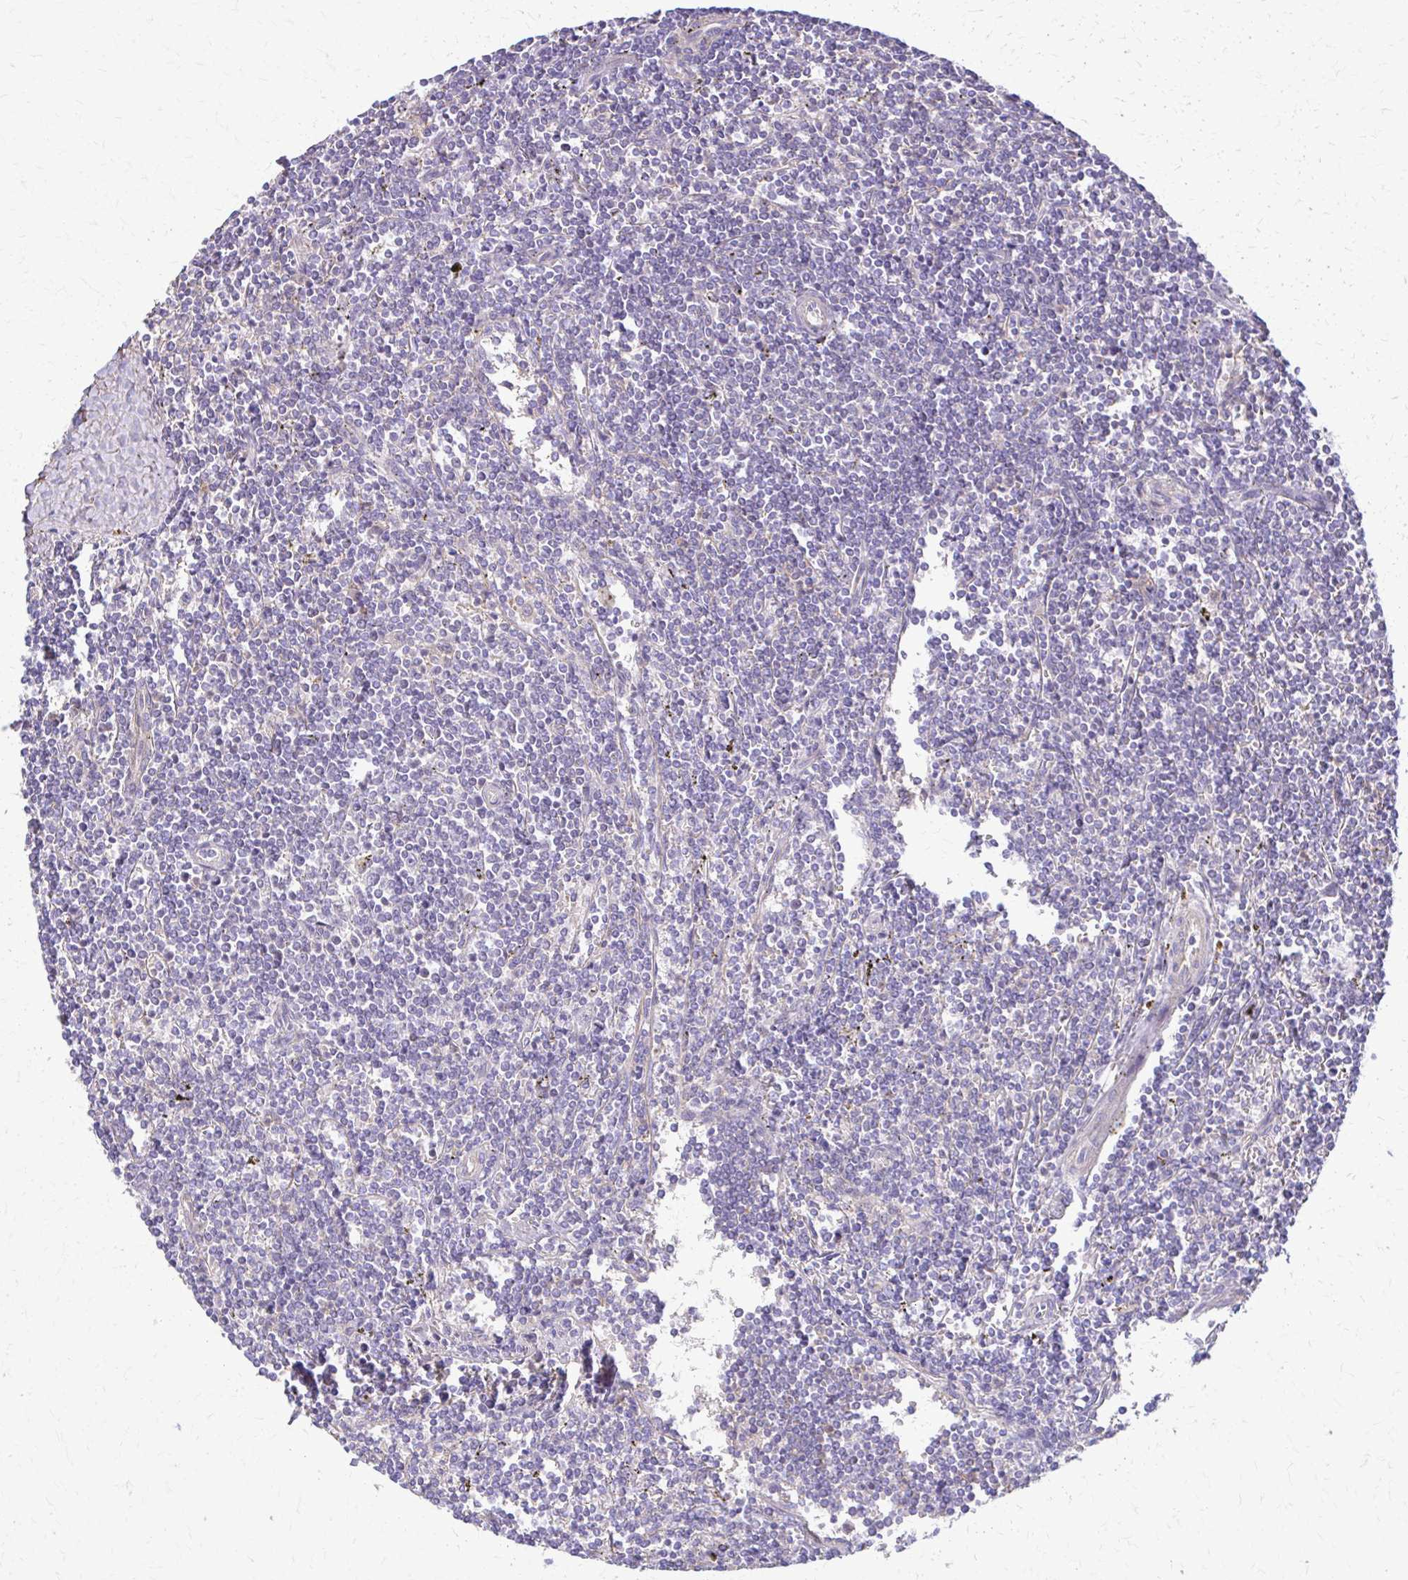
{"staining": {"intensity": "negative", "quantity": "none", "location": "none"}, "tissue": "lymphoma", "cell_type": "Tumor cells", "image_type": "cancer", "snomed": [{"axis": "morphology", "description": "Malignant lymphoma, non-Hodgkin's type, Low grade"}, {"axis": "topography", "description": "Spleen"}], "caption": "The image reveals no significant staining in tumor cells of lymphoma. (DAB (3,3'-diaminobenzidine) IHC with hematoxylin counter stain).", "gene": "DSP", "patient": {"sex": "male", "age": 78}}